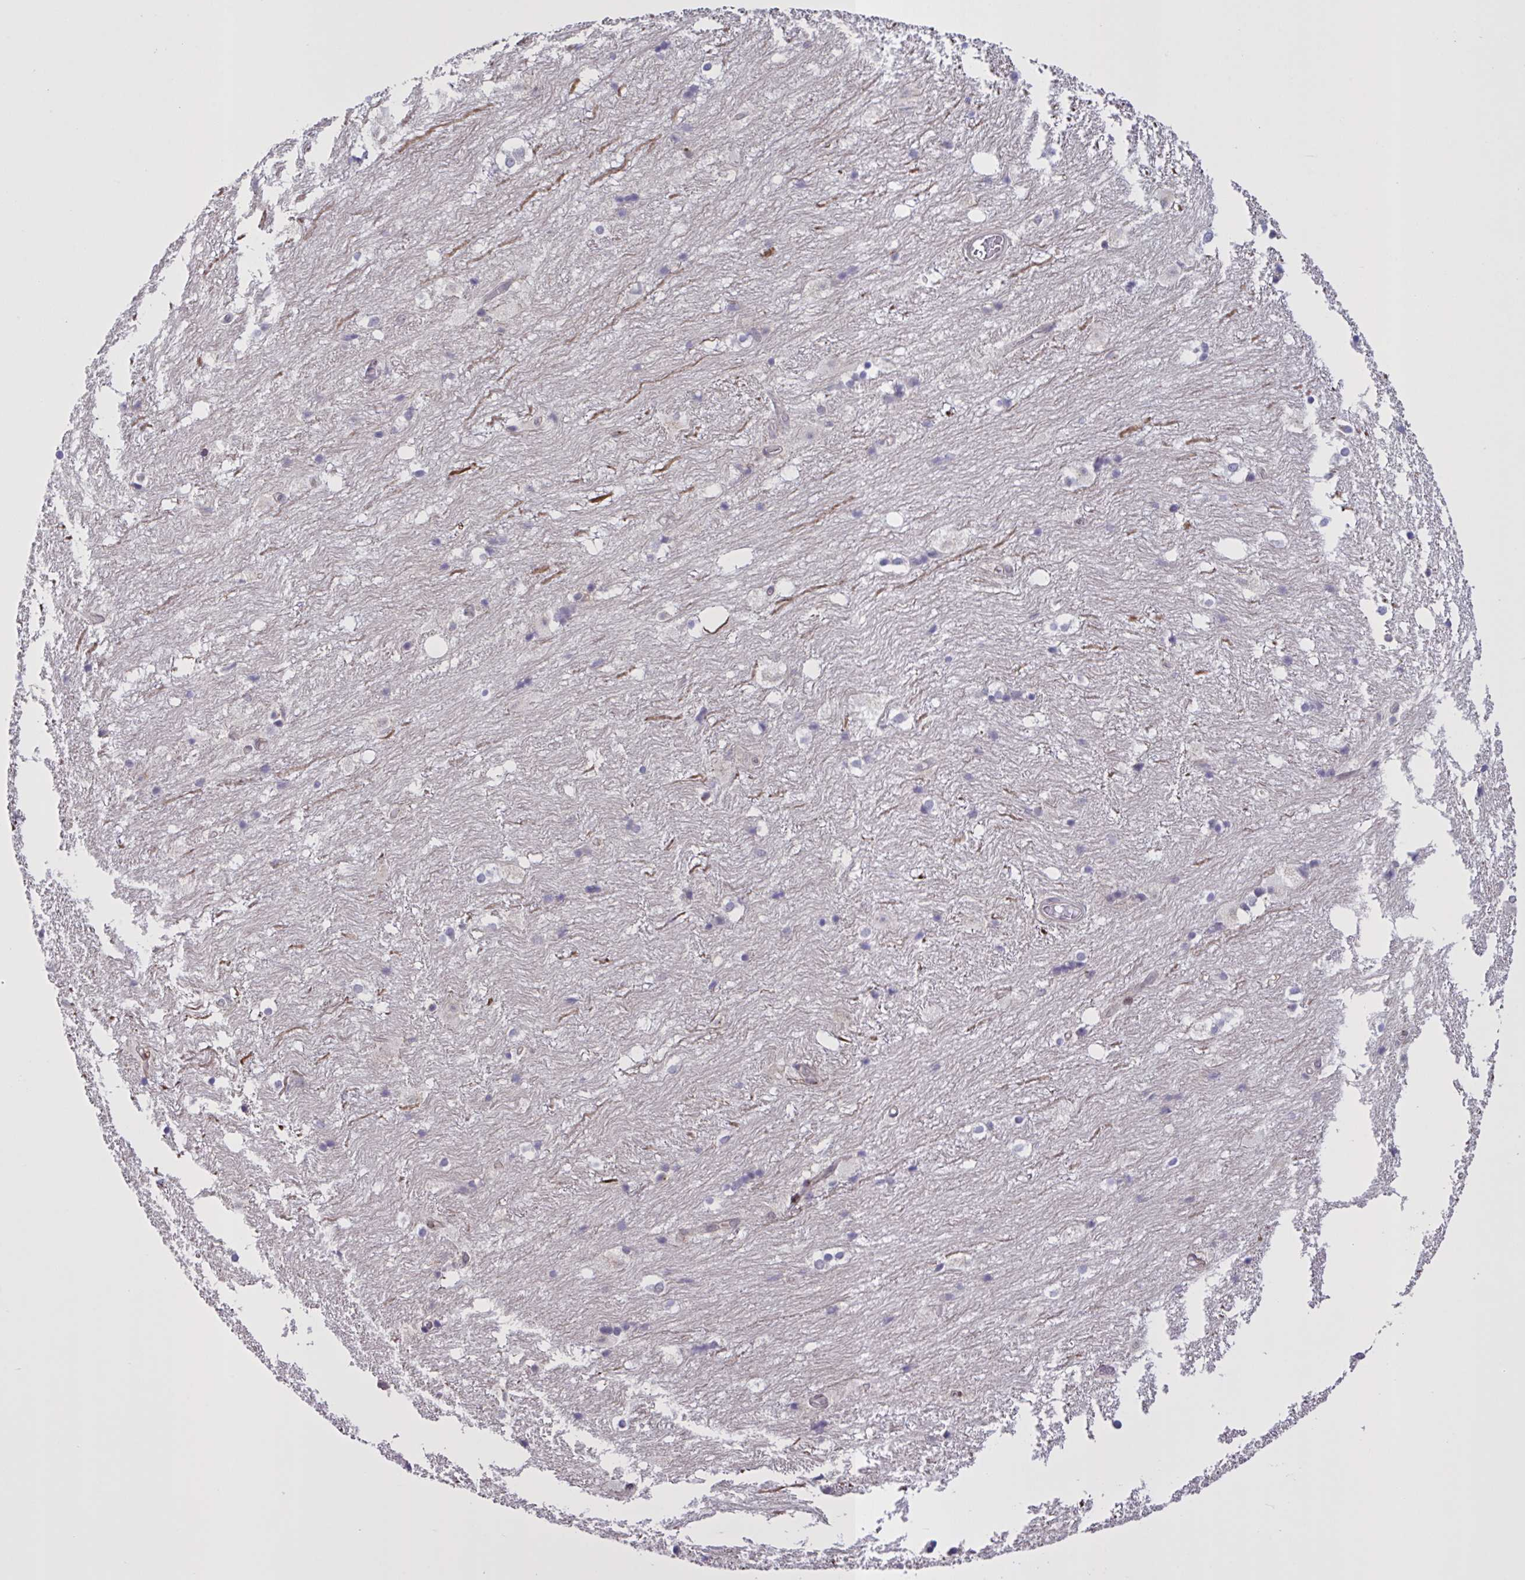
{"staining": {"intensity": "negative", "quantity": "none", "location": "none"}, "tissue": "hippocampus", "cell_type": "Glial cells", "image_type": "normal", "snomed": [{"axis": "morphology", "description": "Normal tissue, NOS"}, {"axis": "topography", "description": "Hippocampus"}], "caption": "Hippocampus stained for a protein using IHC reveals no positivity glial cells.", "gene": "MRGPRX2", "patient": {"sex": "female", "age": 52}}